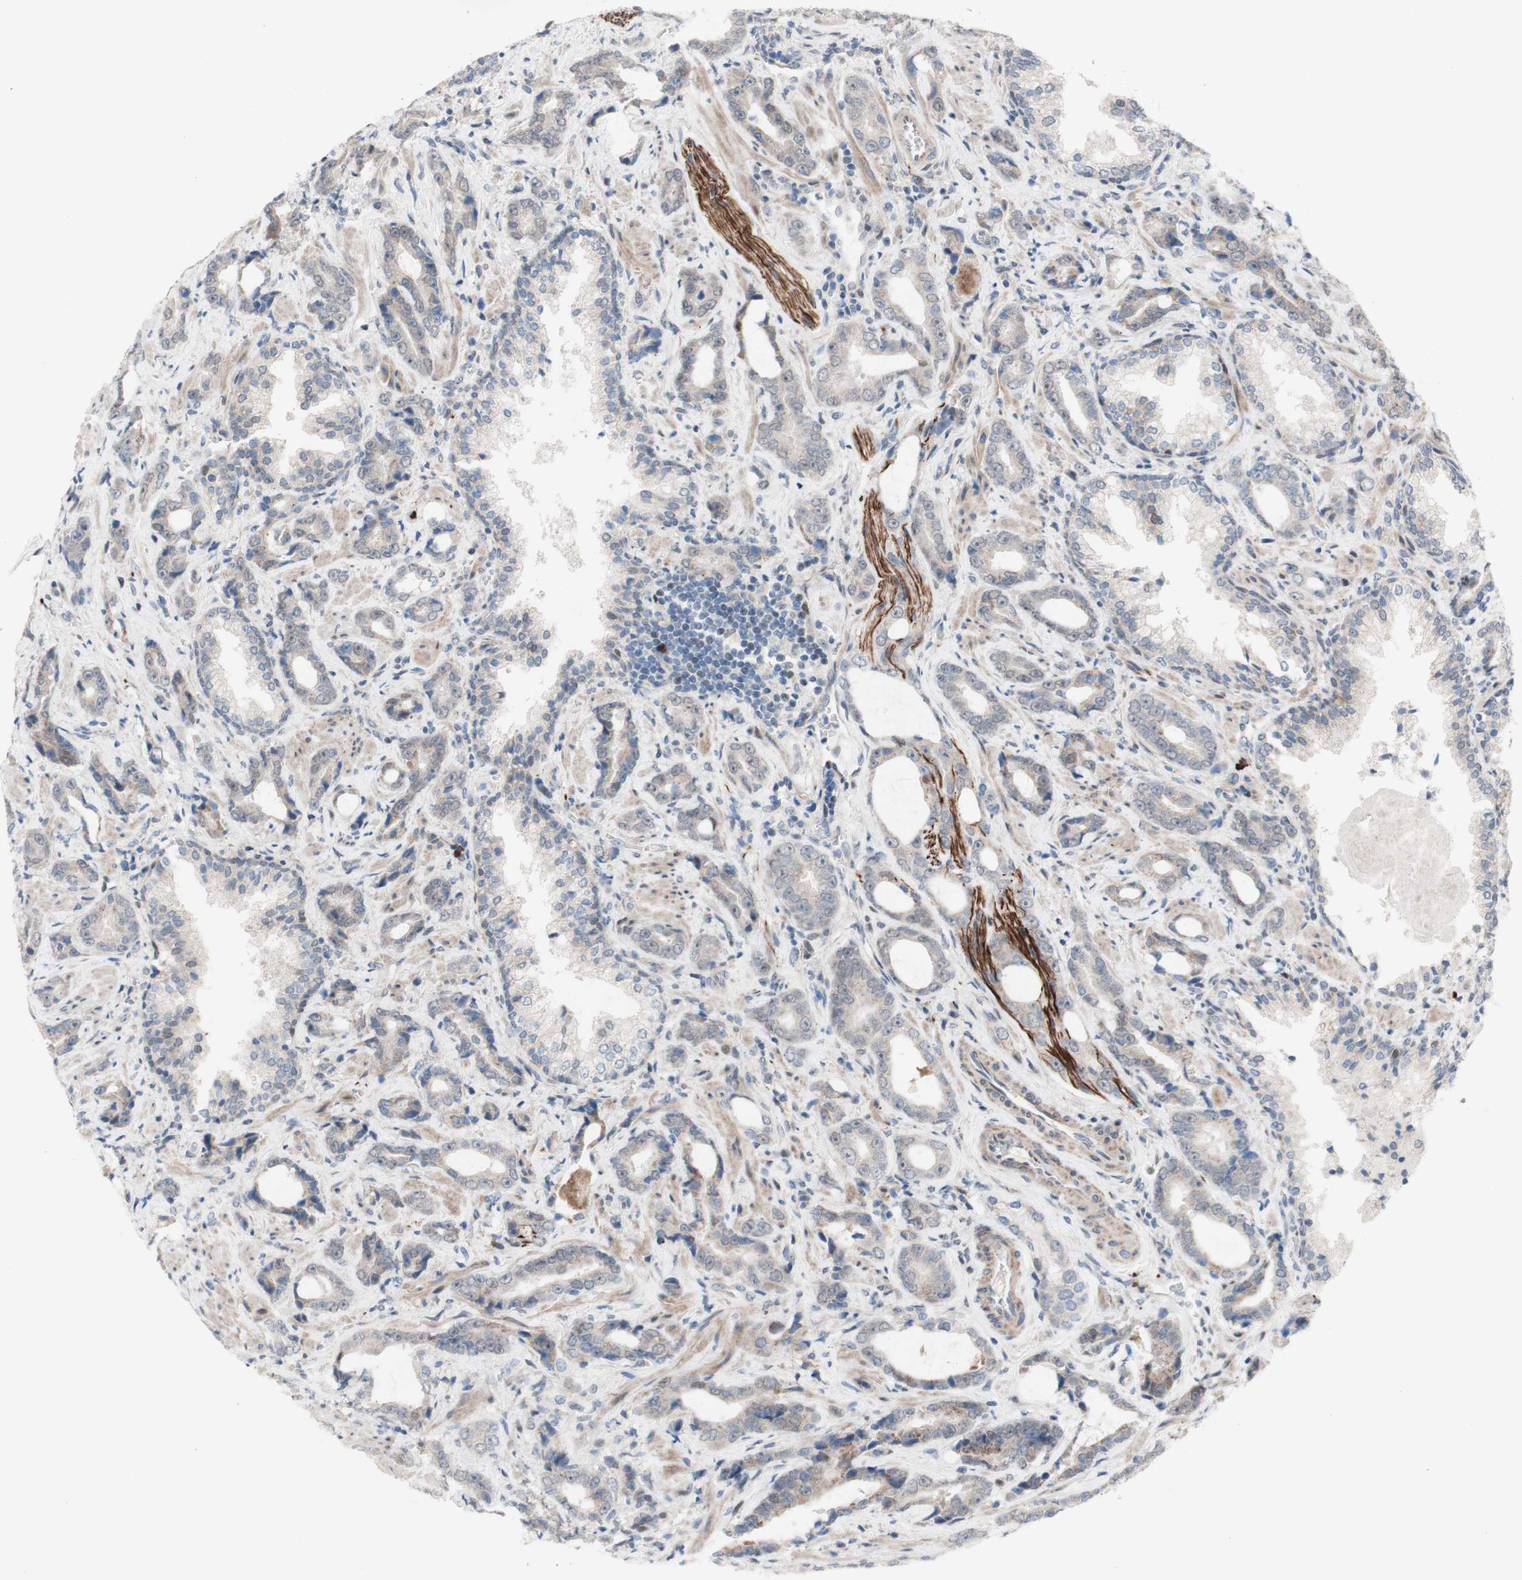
{"staining": {"intensity": "weak", "quantity": "<25%", "location": "cytoplasmic/membranous"}, "tissue": "prostate cancer", "cell_type": "Tumor cells", "image_type": "cancer", "snomed": [{"axis": "morphology", "description": "Adenocarcinoma, Low grade"}, {"axis": "topography", "description": "Prostate"}], "caption": "Human prostate cancer (low-grade adenocarcinoma) stained for a protein using immunohistochemistry (IHC) exhibits no positivity in tumor cells.", "gene": "PHTF2", "patient": {"sex": "male", "age": 60}}